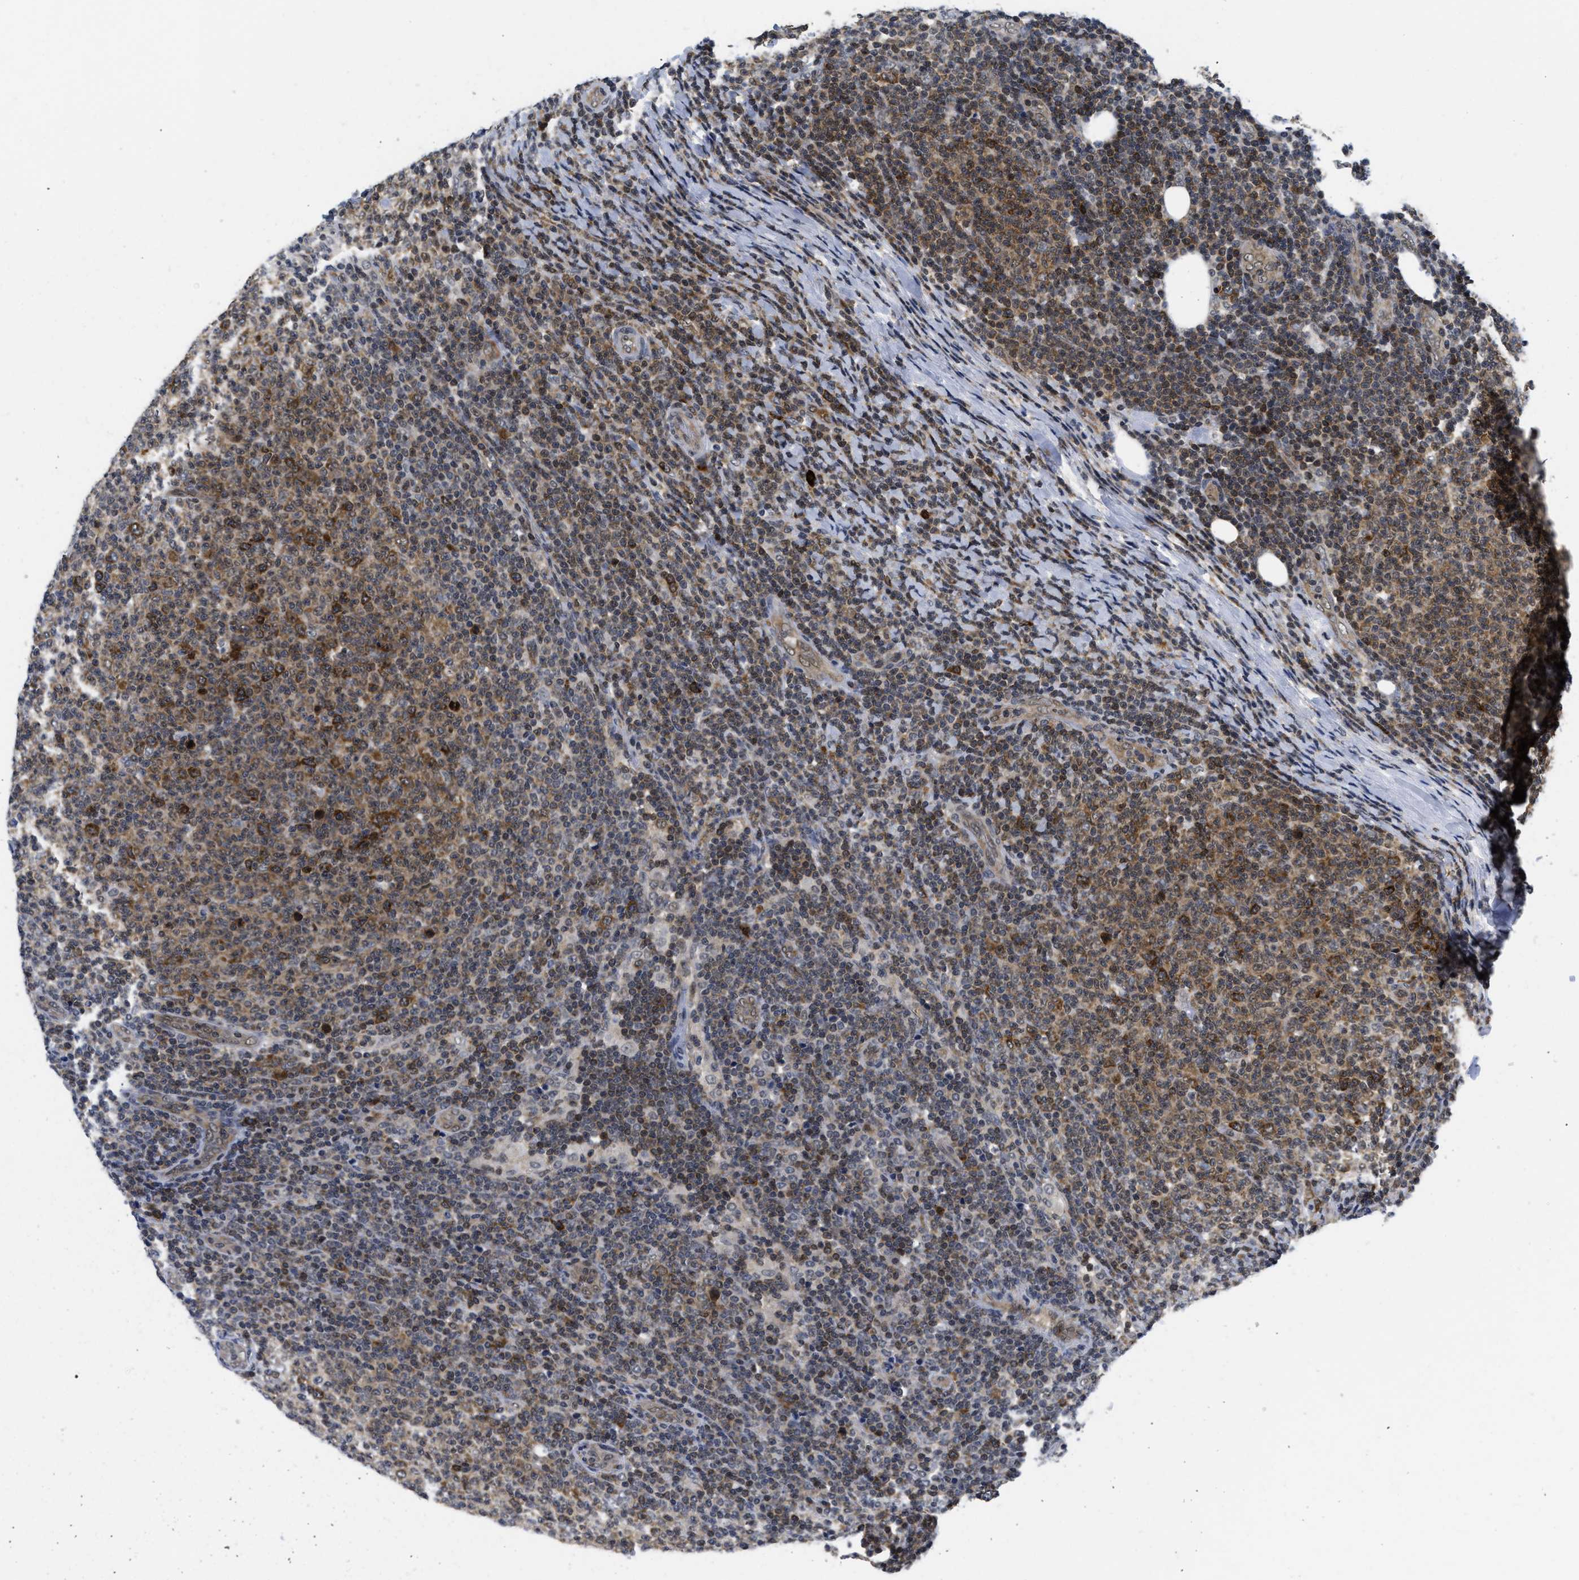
{"staining": {"intensity": "moderate", "quantity": ">75%", "location": "cytoplasmic/membranous,nuclear"}, "tissue": "lymphoma", "cell_type": "Tumor cells", "image_type": "cancer", "snomed": [{"axis": "morphology", "description": "Malignant lymphoma, non-Hodgkin's type, Low grade"}, {"axis": "topography", "description": "Lymph node"}], "caption": "This is a histology image of immunohistochemistry staining of low-grade malignant lymphoma, non-Hodgkin's type, which shows moderate expression in the cytoplasmic/membranous and nuclear of tumor cells.", "gene": "HIF1A", "patient": {"sex": "male", "age": 66}}